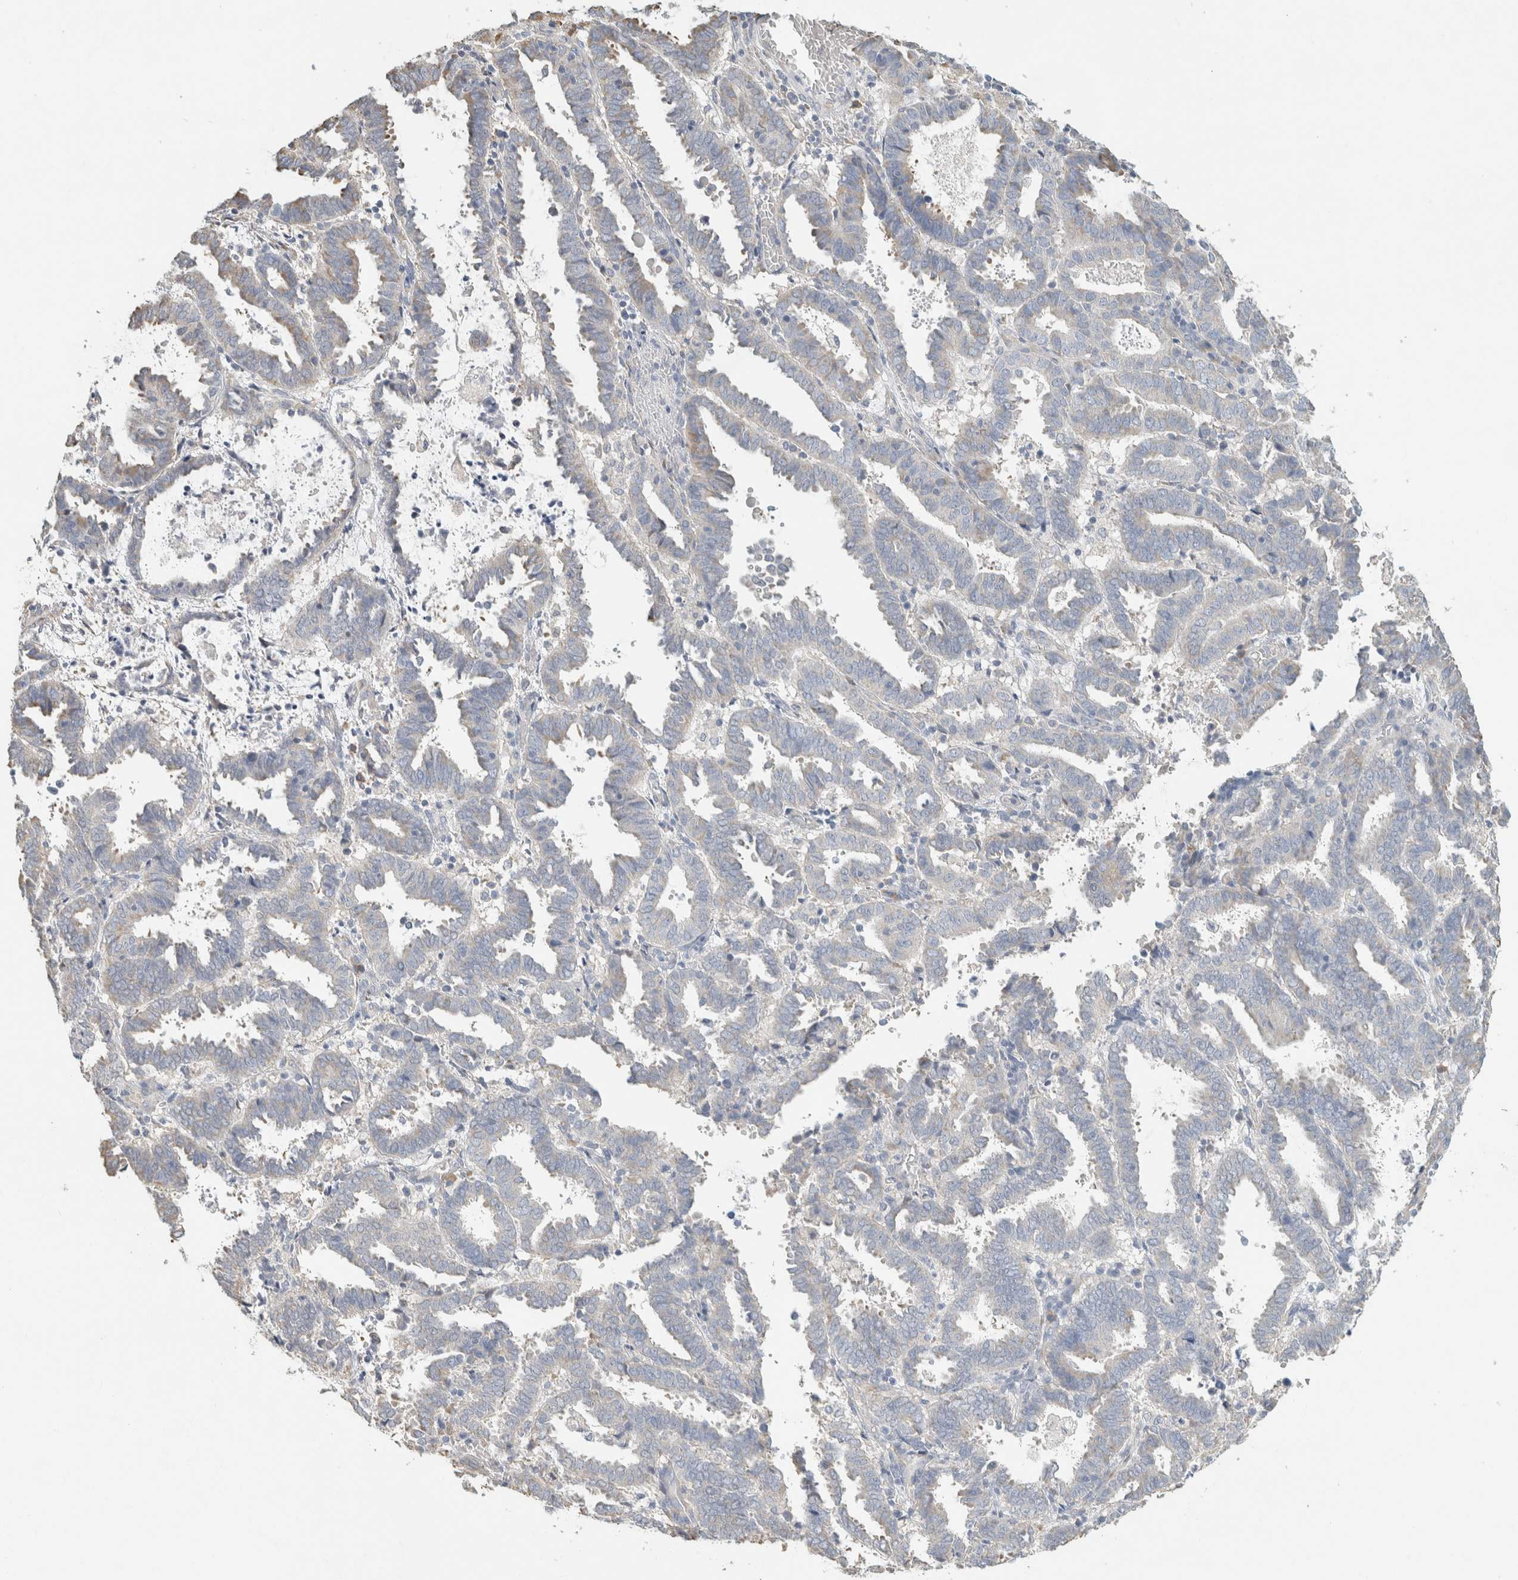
{"staining": {"intensity": "weak", "quantity": "<25%", "location": "cytoplasmic/membranous"}, "tissue": "endometrial cancer", "cell_type": "Tumor cells", "image_type": "cancer", "snomed": [{"axis": "morphology", "description": "Adenocarcinoma, NOS"}, {"axis": "topography", "description": "Uterus"}], "caption": "High magnification brightfield microscopy of endometrial cancer (adenocarcinoma) stained with DAB (3,3'-diaminobenzidine) (brown) and counterstained with hematoxylin (blue): tumor cells show no significant positivity.", "gene": "NEFM", "patient": {"sex": "female", "age": 83}}